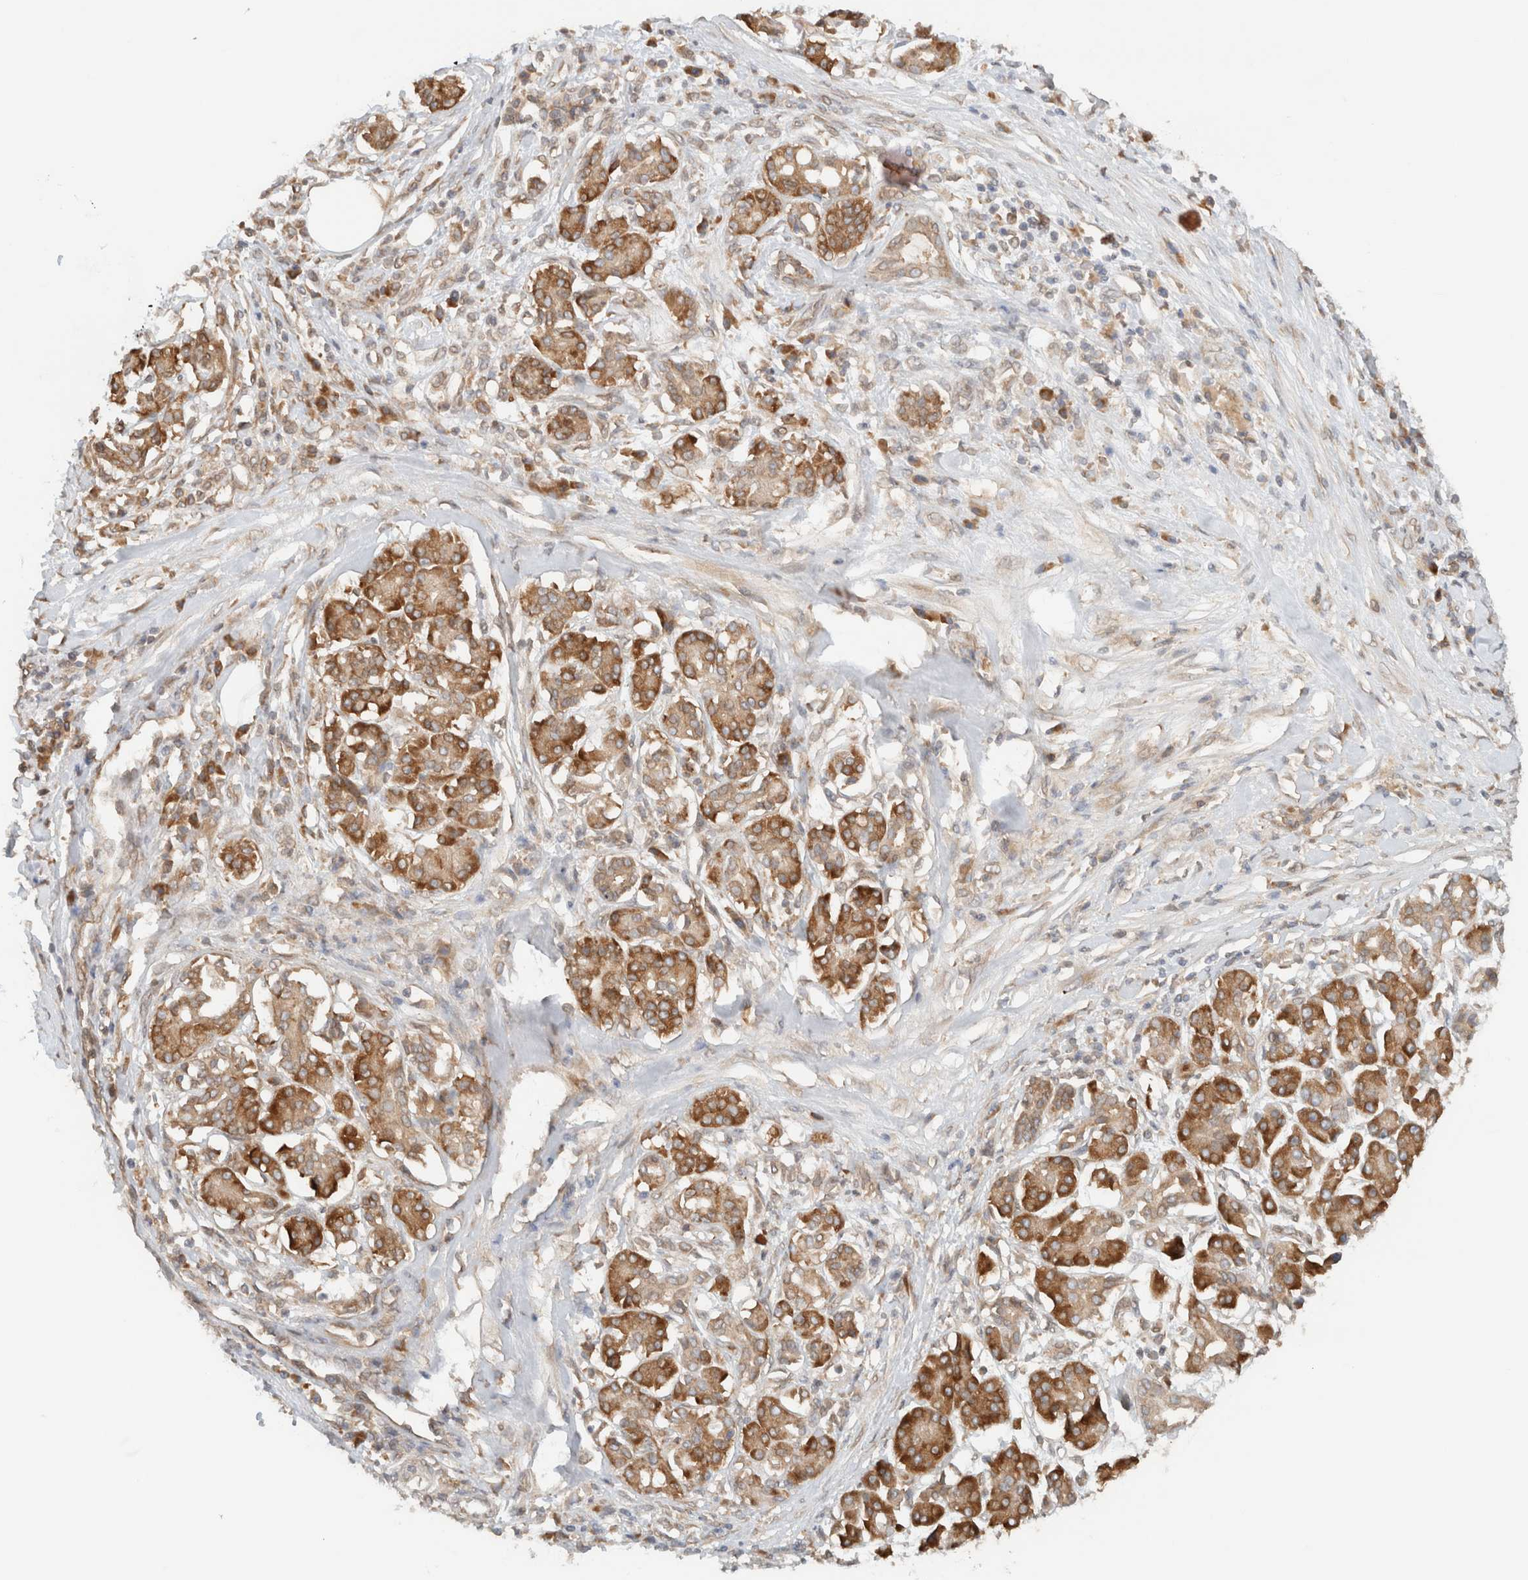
{"staining": {"intensity": "moderate", "quantity": ">75%", "location": "cytoplasmic/membranous"}, "tissue": "pancreatic cancer", "cell_type": "Tumor cells", "image_type": "cancer", "snomed": [{"axis": "morphology", "description": "Adenocarcinoma, NOS"}, {"axis": "topography", "description": "Pancreas"}], "caption": "Adenocarcinoma (pancreatic) stained for a protein (brown) displays moderate cytoplasmic/membranous positive staining in about >75% of tumor cells.", "gene": "ARFGEF2", "patient": {"sex": "female", "age": 56}}